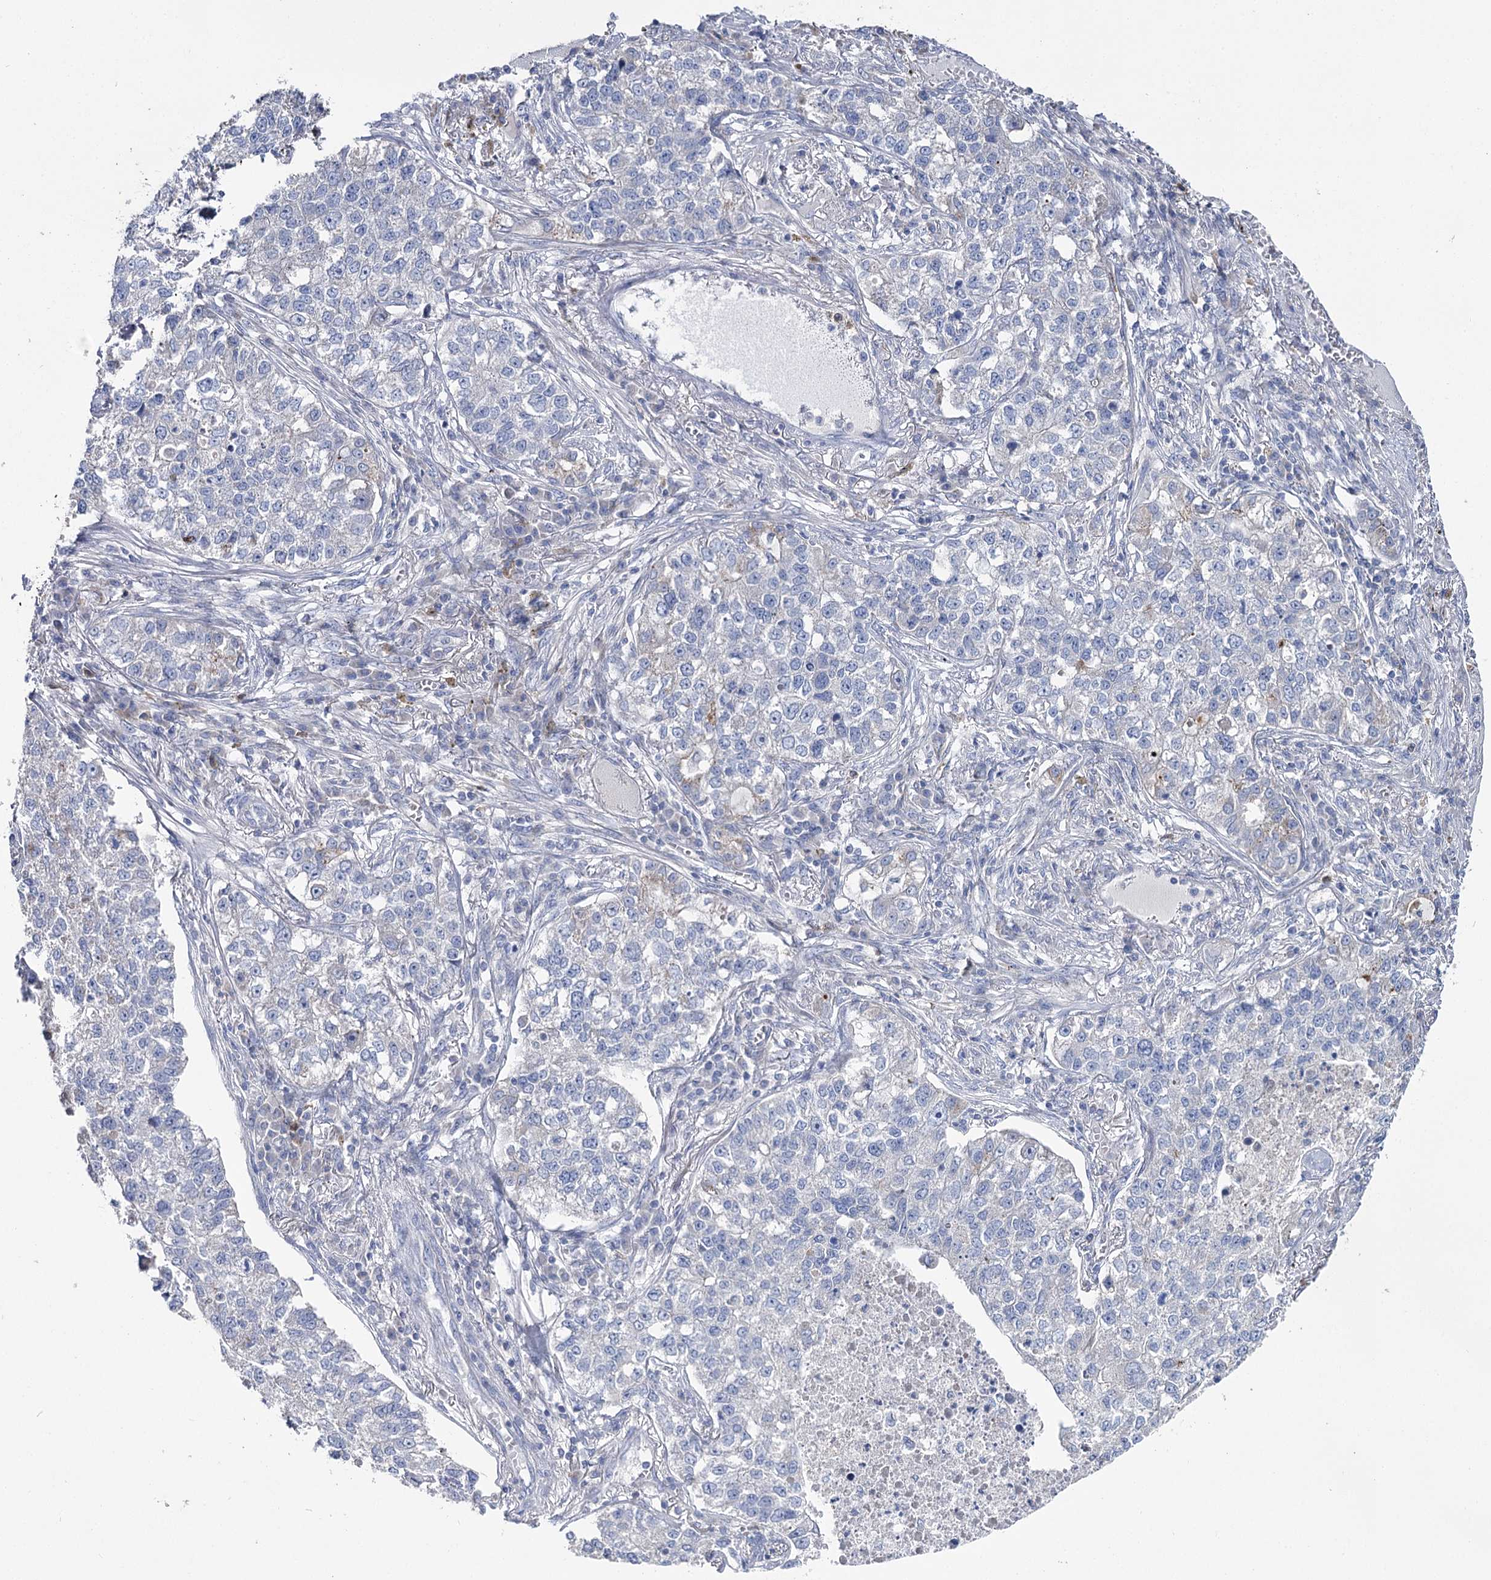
{"staining": {"intensity": "negative", "quantity": "none", "location": "none"}, "tissue": "lung cancer", "cell_type": "Tumor cells", "image_type": "cancer", "snomed": [{"axis": "morphology", "description": "Adenocarcinoma, NOS"}, {"axis": "topography", "description": "Lung"}], "caption": "The histopathology image shows no staining of tumor cells in lung cancer.", "gene": "NRAP", "patient": {"sex": "male", "age": 49}}